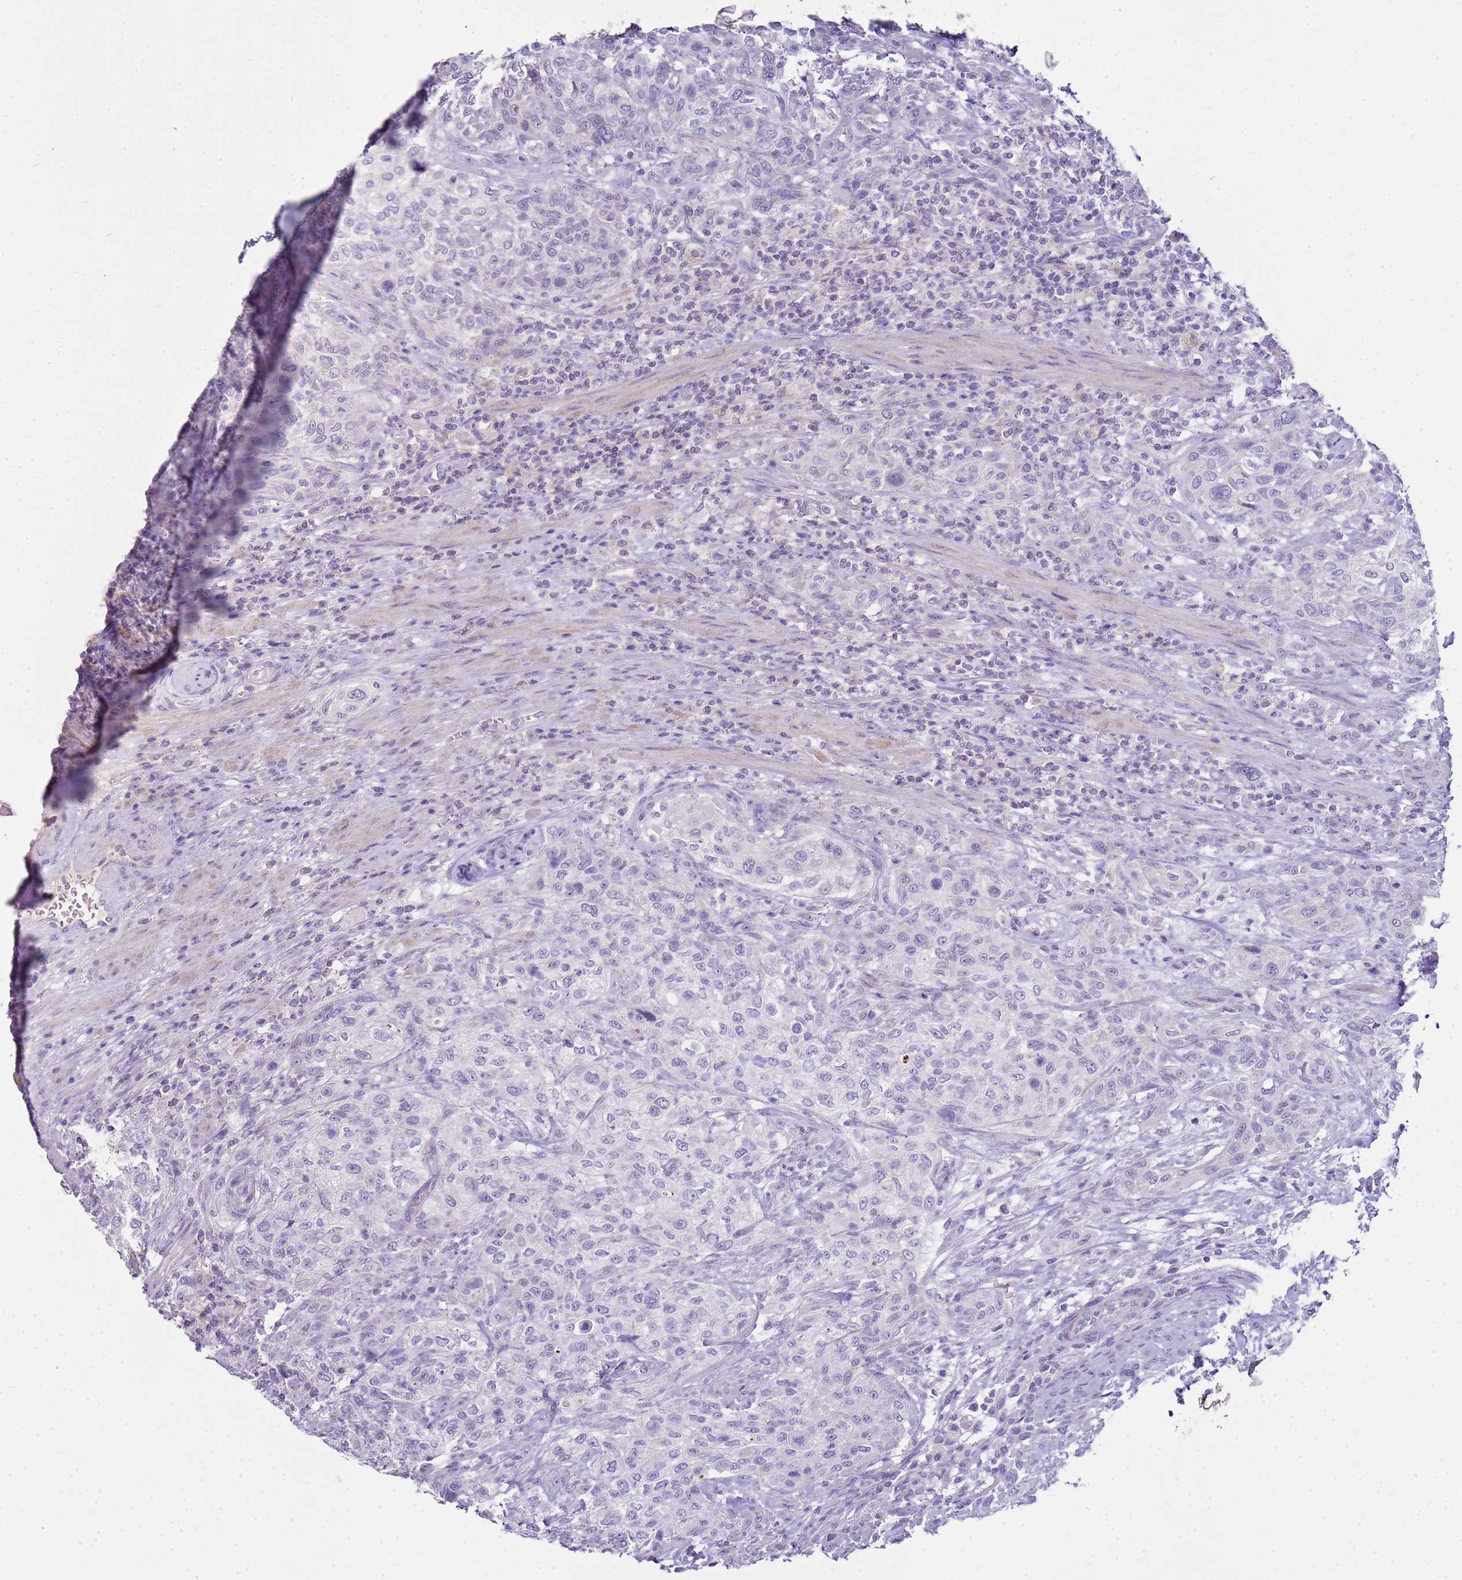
{"staining": {"intensity": "negative", "quantity": "none", "location": "none"}, "tissue": "urothelial cancer", "cell_type": "Tumor cells", "image_type": "cancer", "snomed": [{"axis": "morphology", "description": "Normal tissue, NOS"}, {"axis": "morphology", "description": "Urothelial carcinoma, NOS"}, {"axis": "topography", "description": "Urinary bladder"}, {"axis": "topography", "description": "Peripheral nerve tissue"}], "caption": "Transitional cell carcinoma stained for a protein using IHC exhibits no staining tumor cells.", "gene": "FABP2", "patient": {"sex": "male", "age": 35}}